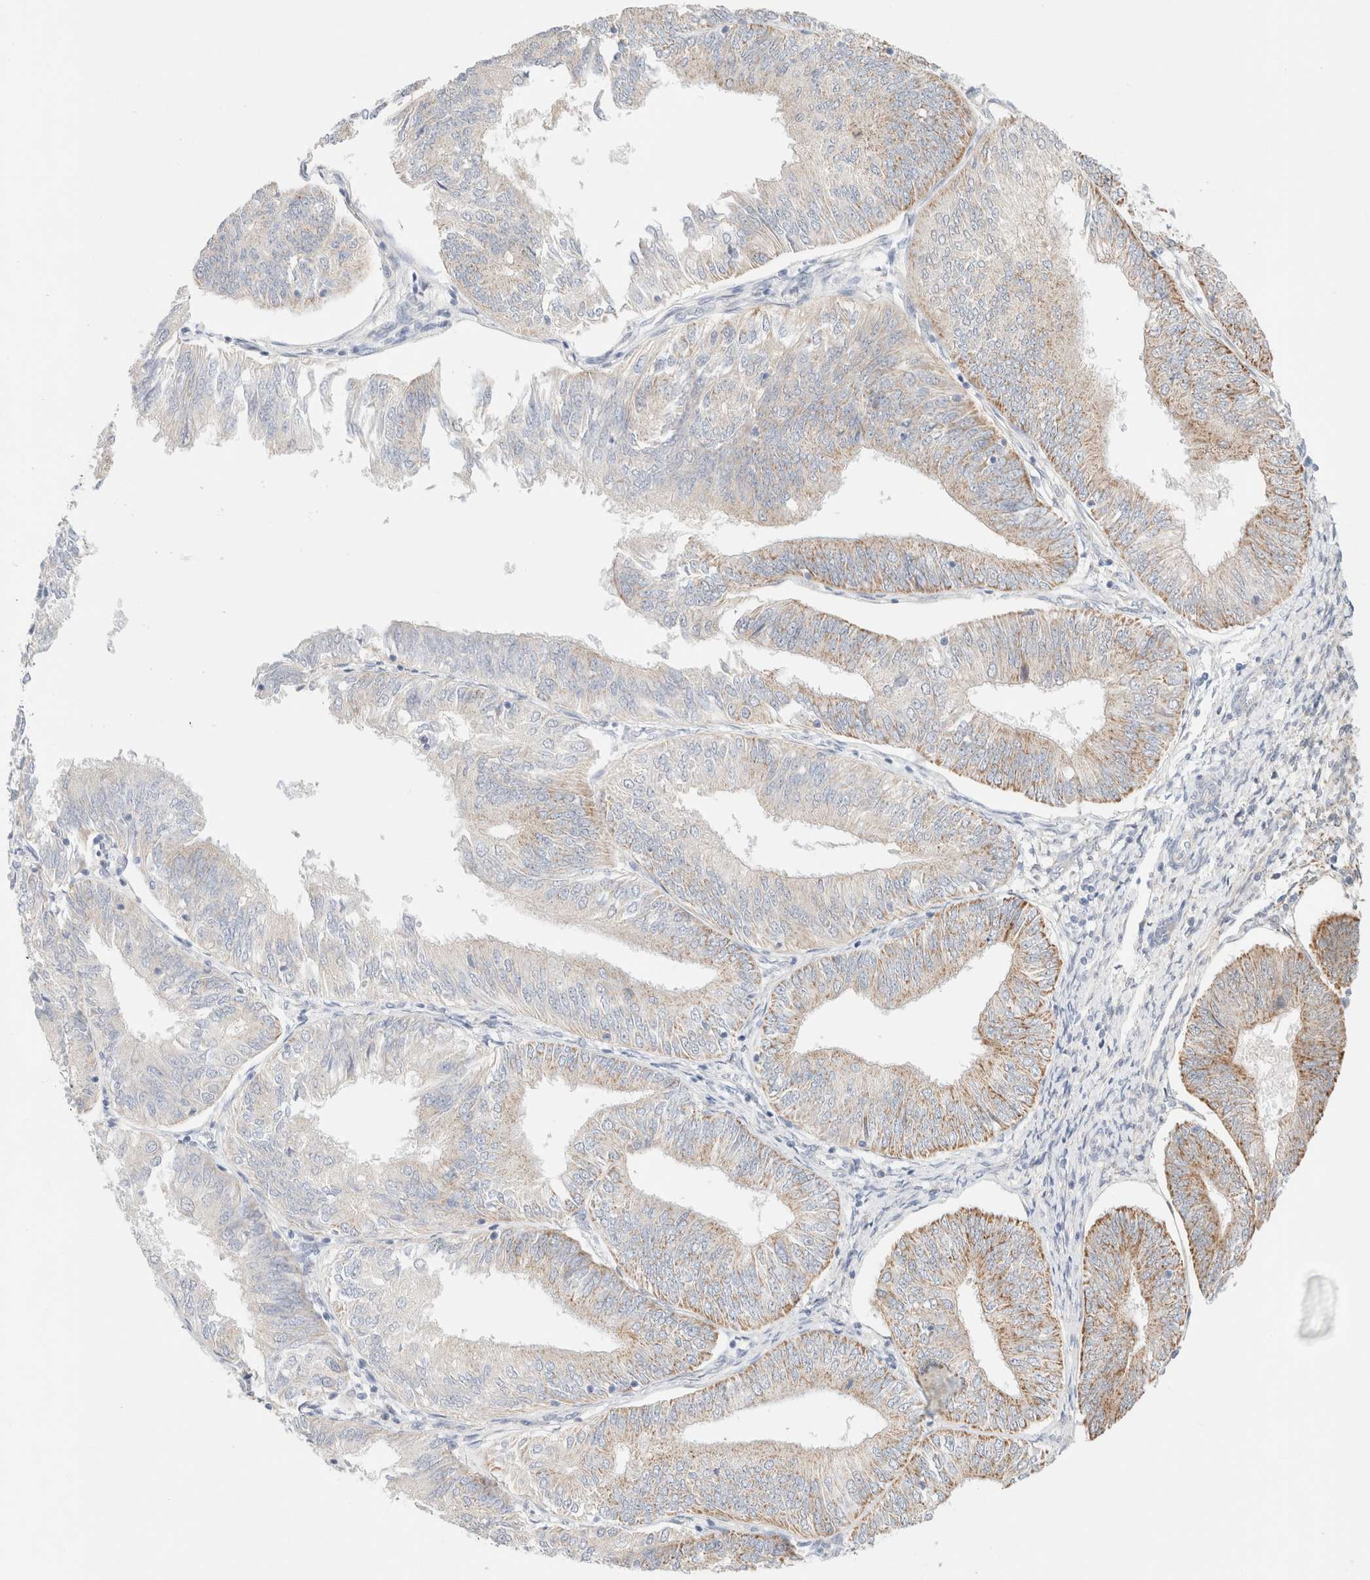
{"staining": {"intensity": "moderate", "quantity": "25%-75%", "location": "cytoplasmic/membranous"}, "tissue": "endometrial cancer", "cell_type": "Tumor cells", "image_type": "cancer", "snomed": [{"axis": "morphology", "description": "Adenocarcinoma, NOS"}, {"axis": "topography", "description": "Endometrium"}], "caption": "Tumor cells exhibit moderate cytoplasmic/membranous expression in about 25%-75% of cells in endometrial cancer.", "gene": "UNC13B", "patient": {"sex": "female", "age": 58}}